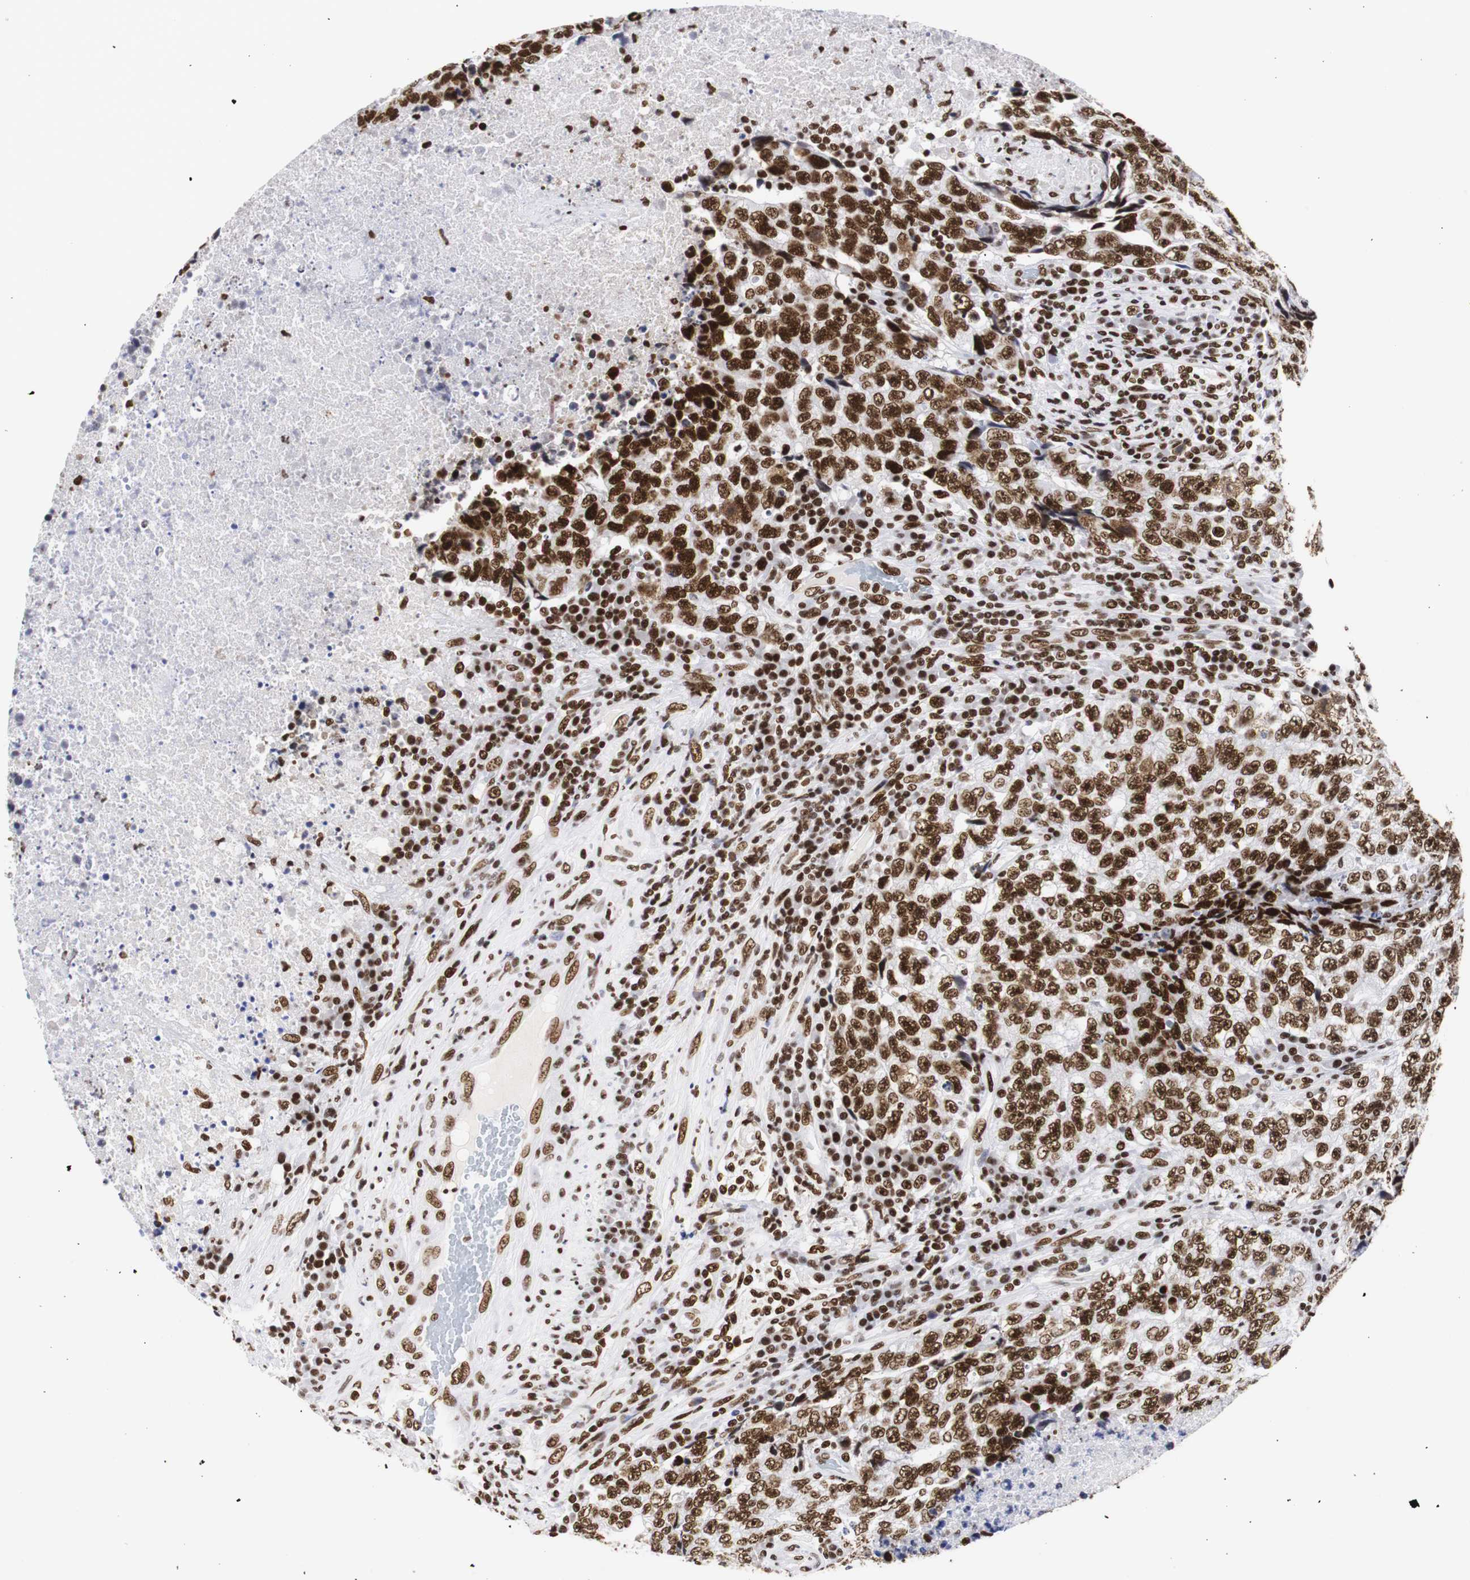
{"staining": {"intensity": "strong", "quantity": ">75%", "location": "nuclear"}, "tissue": "testis cancer", "cell_type": "Tumor cells", "image_type": "cancer", "snomed": [{"axis": "morphology", "description": "Necrosis, NOS"}, {"axis": "morphology", "description": "Carcinoma, Embryonal, NOS"}, {"axis": "topography", "description": "Testis"}], "caption": "A brown stain shows strong nuclear expression of a protein in human testis cancer (embryonal carcinoma) tumor cells.", "gene": "HNRNPH2", "patient": {"sex": "male", "age": 19}}